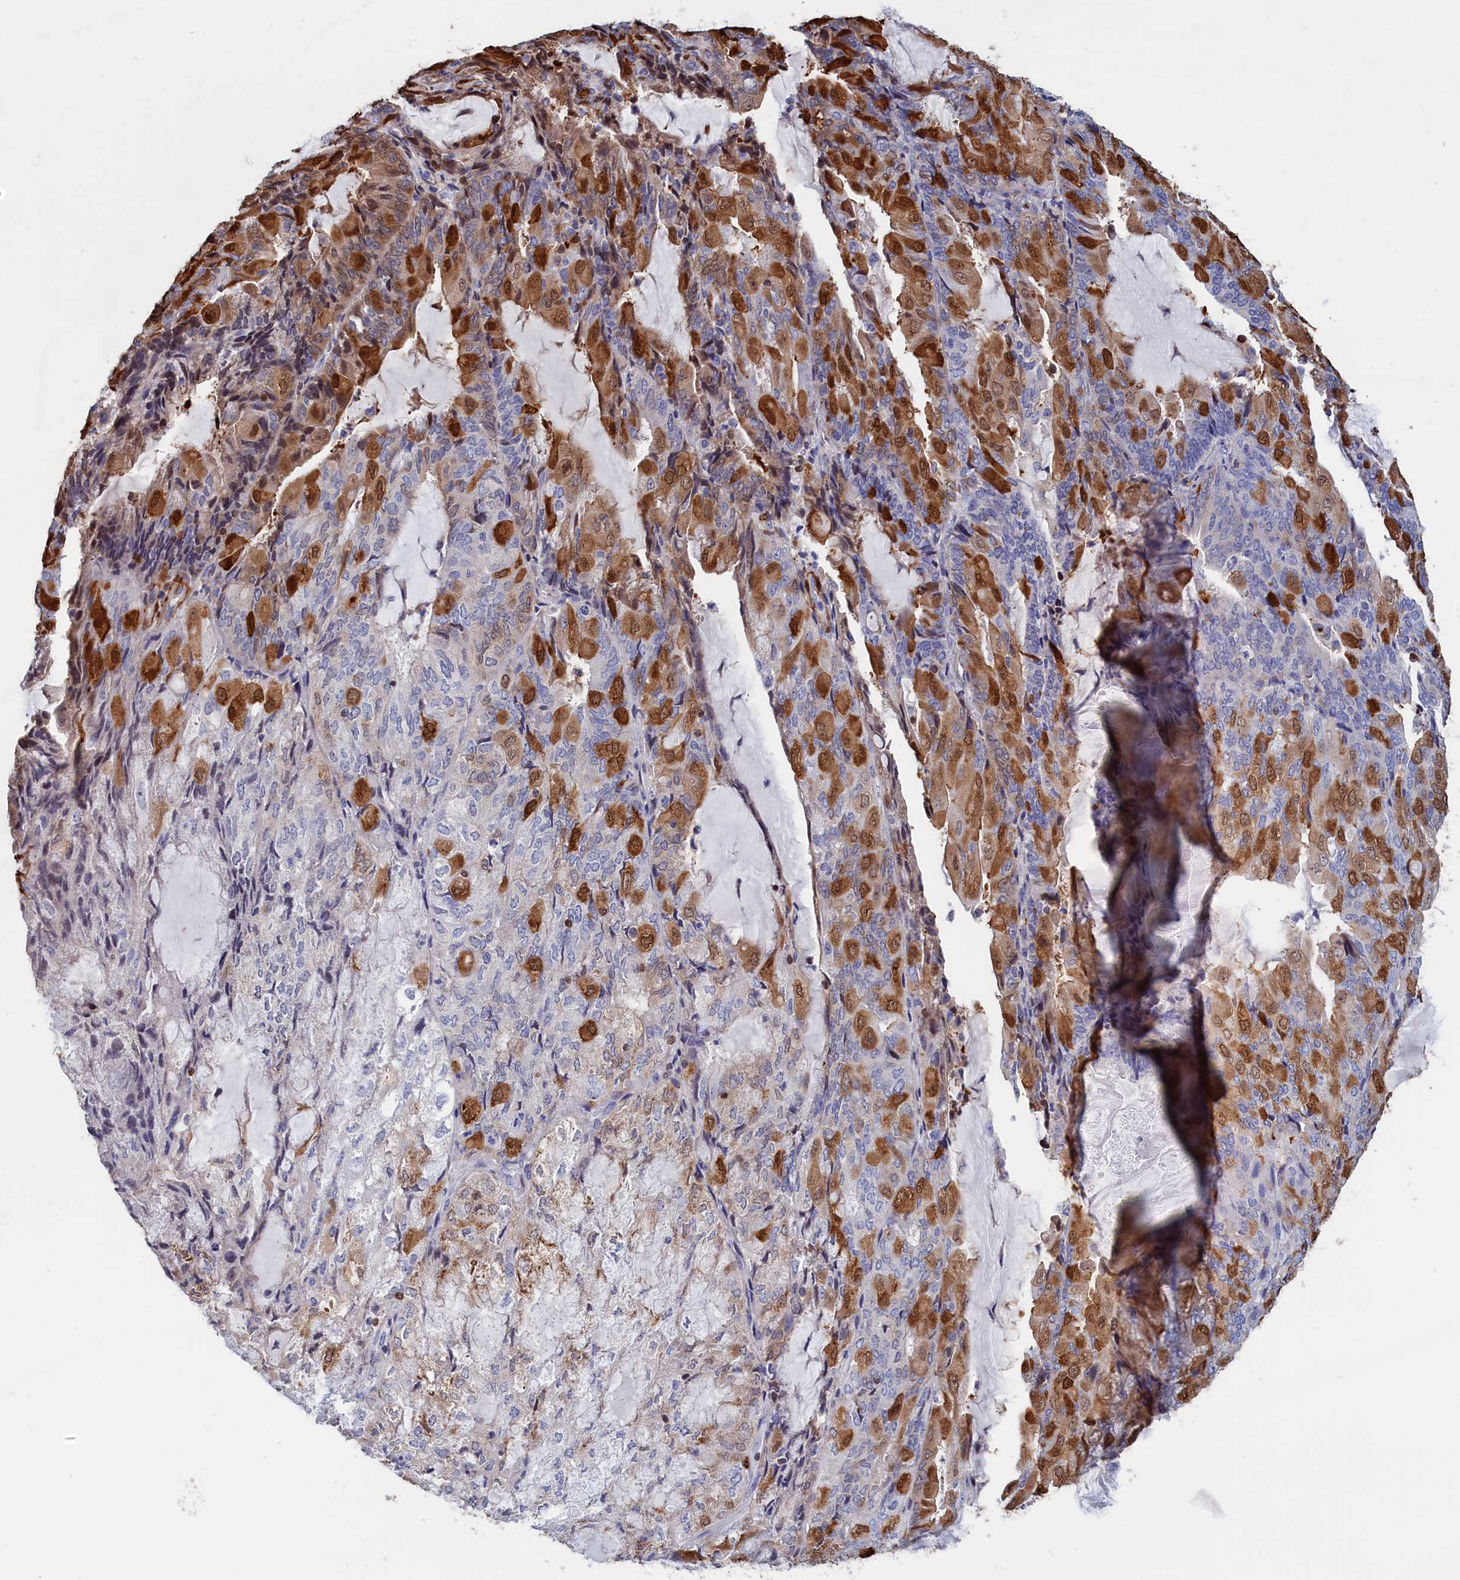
{"staining": {"intensity": "moderate", "quantity": "25%-75%", "location": "cytoplasmic/membranous,nuclear"}, "tissue": "endometrial cancer", "cell_type": "Tumor cells", "image_type": "cancer", "snomed": [{"axis": "morphology", "description": "Adenocarcinoma, NOS"}, {"axis": "topography", "description": "Endometrium"}], "caption": "A histopathology image of human endometrial cancer stained for a protein reveals moderate cytoplasmic/membranous and nuclear brown staining in tumor cells.", "gene": "CRIP1", "patient": {"sex": "female", "age": 81}}